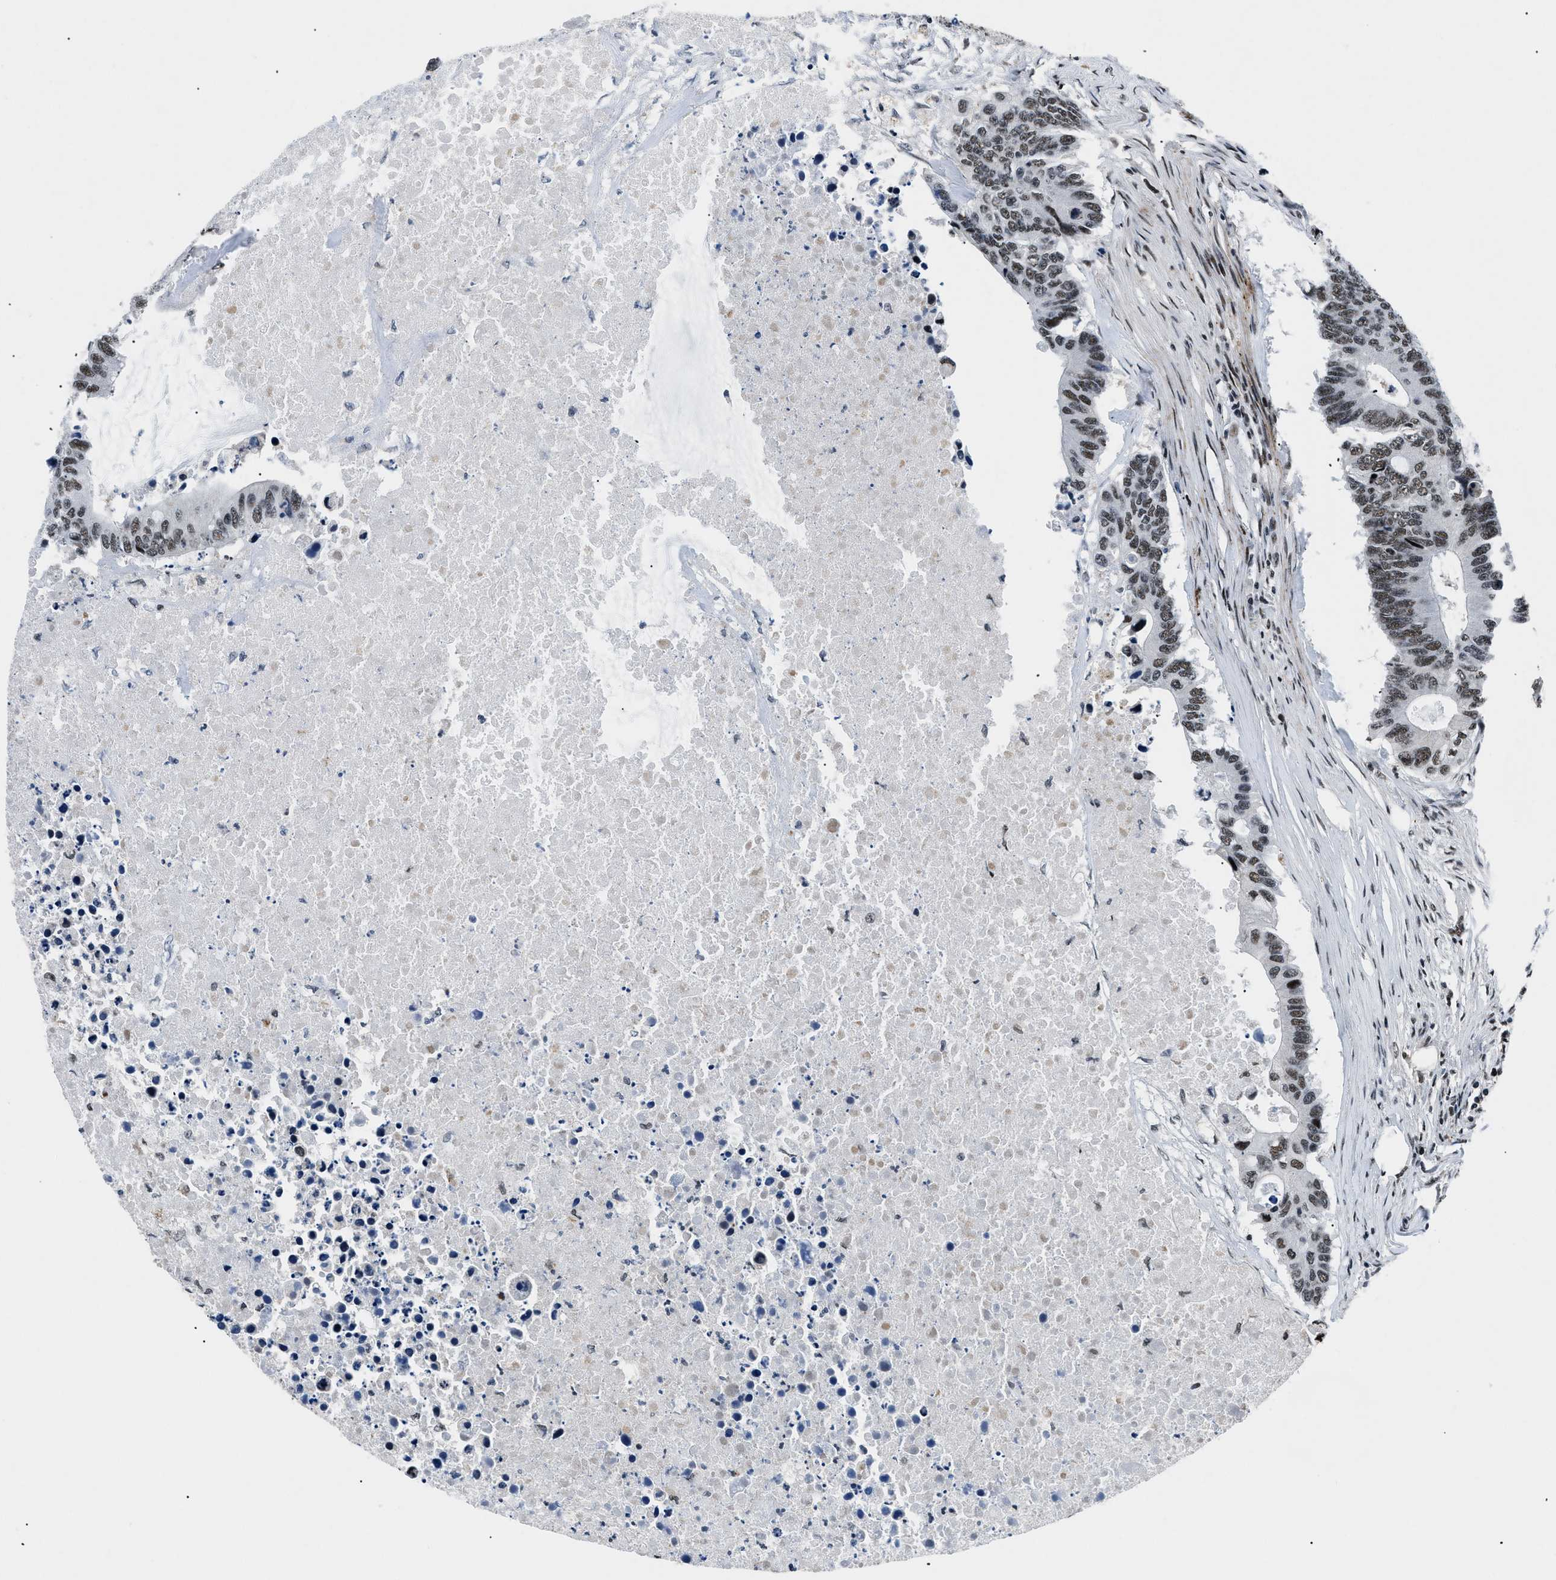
{"staining": {"intensity": "strong", "quantity": ">75%", "location": "nuclear"}, "tissue": "colorectal cancer", "cell_type": "Tumor cells", "image_type": "cancer", "snomed": [{"axis": "morphology", "description": "Adenocarcinoma, NOS"}, {"axis": "topography", "description": "Colon"}], "caption": "About >75% of tumor cells in adenocarcinoma (colorectal) show strong nuclear protein positivity as visualized by brown immunohistochemical staining.", "gene": "SMARCB1", "patient": {"sex": "male", "age": 71}}